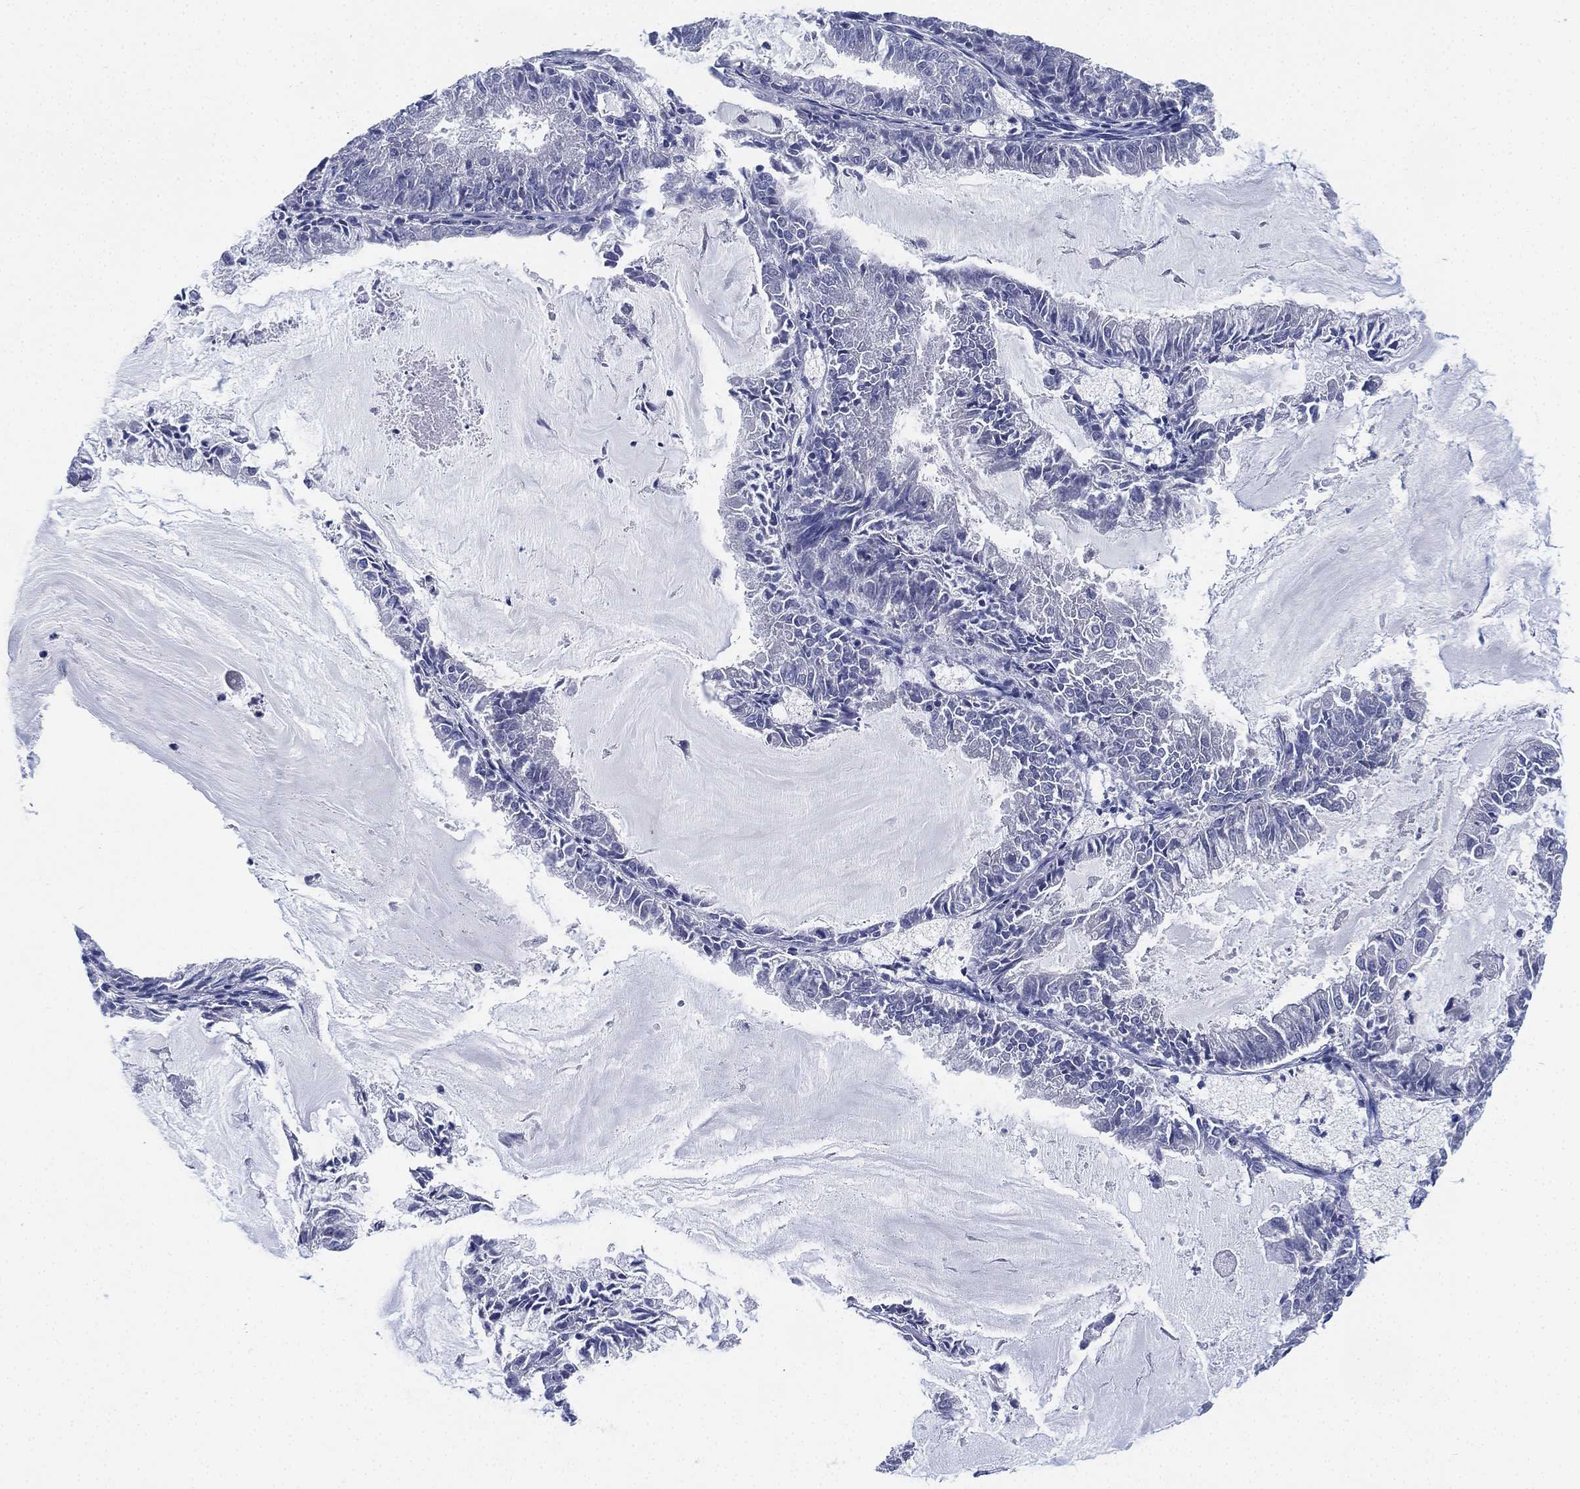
{"staining": {"intensity": "negative", "quantity": "none", "location": "none"}, "tissue": "endometrial cancer", "cell_type": "Tumor cells", "image_type": "cancer", "snomed": [{"axis": "morphology", "description": "Adenocarcinoma, NOS"}, {"axis": "topography", "description": "Endometrium"}], "caption": "Adenocarcinoma (endometrial) stained for a protein using IHC reveals no expression tumor cells.", "gene": "ADAD2", "patient": {"sex": "female", "age": 57}}